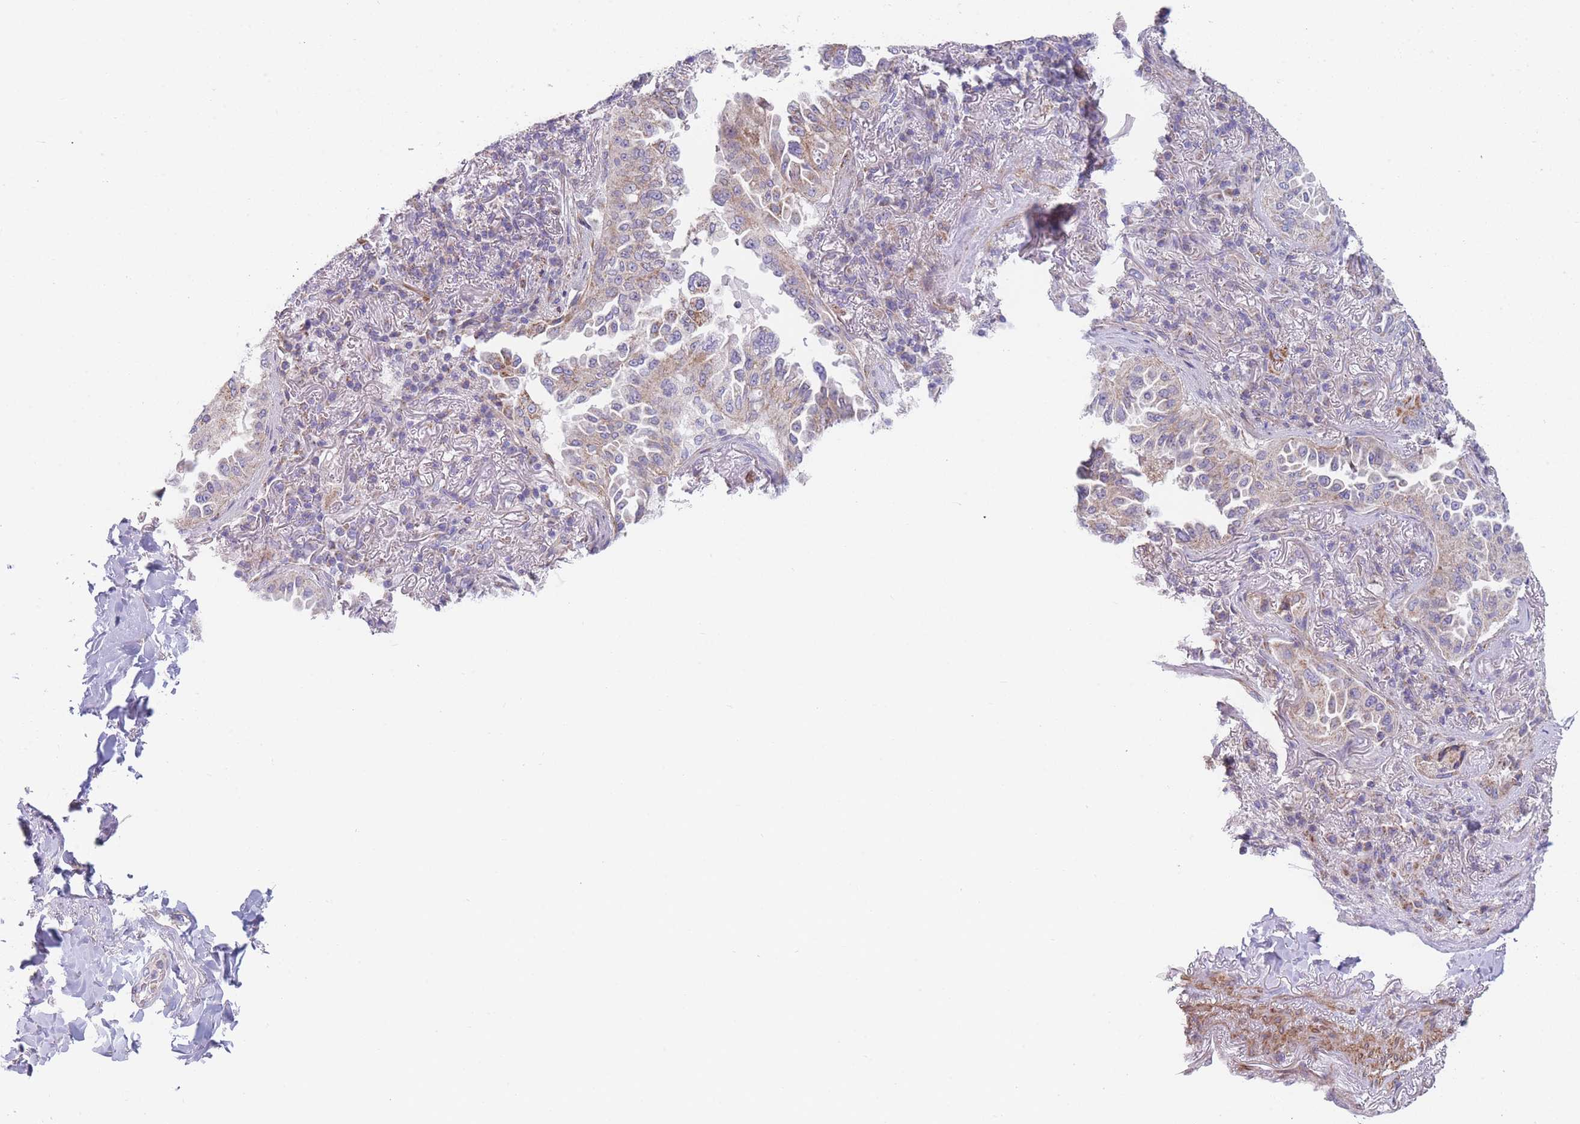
{"staining": {"intensity": "negative", "quantity": "none", "location": "none"}, "tissue": "lung cancer", "cell_type": "Tumor cells", "image_type": "cancer", "snomed": [{"axis": "morphology", "description": "Adenocarcinoma, NOS"}, {"axis": "topography", "description": "Lung"}], "caption": "Immunohistochemistry (IHC) image of neoplastic tissue: adenocarcinoma (lung) stained with DAB (3,3'-diaminobenzidine) reveals no significant protein expression in tumor cells.", "gene": "SMPD4", "patient": {"sex": "female", "age": 69}}